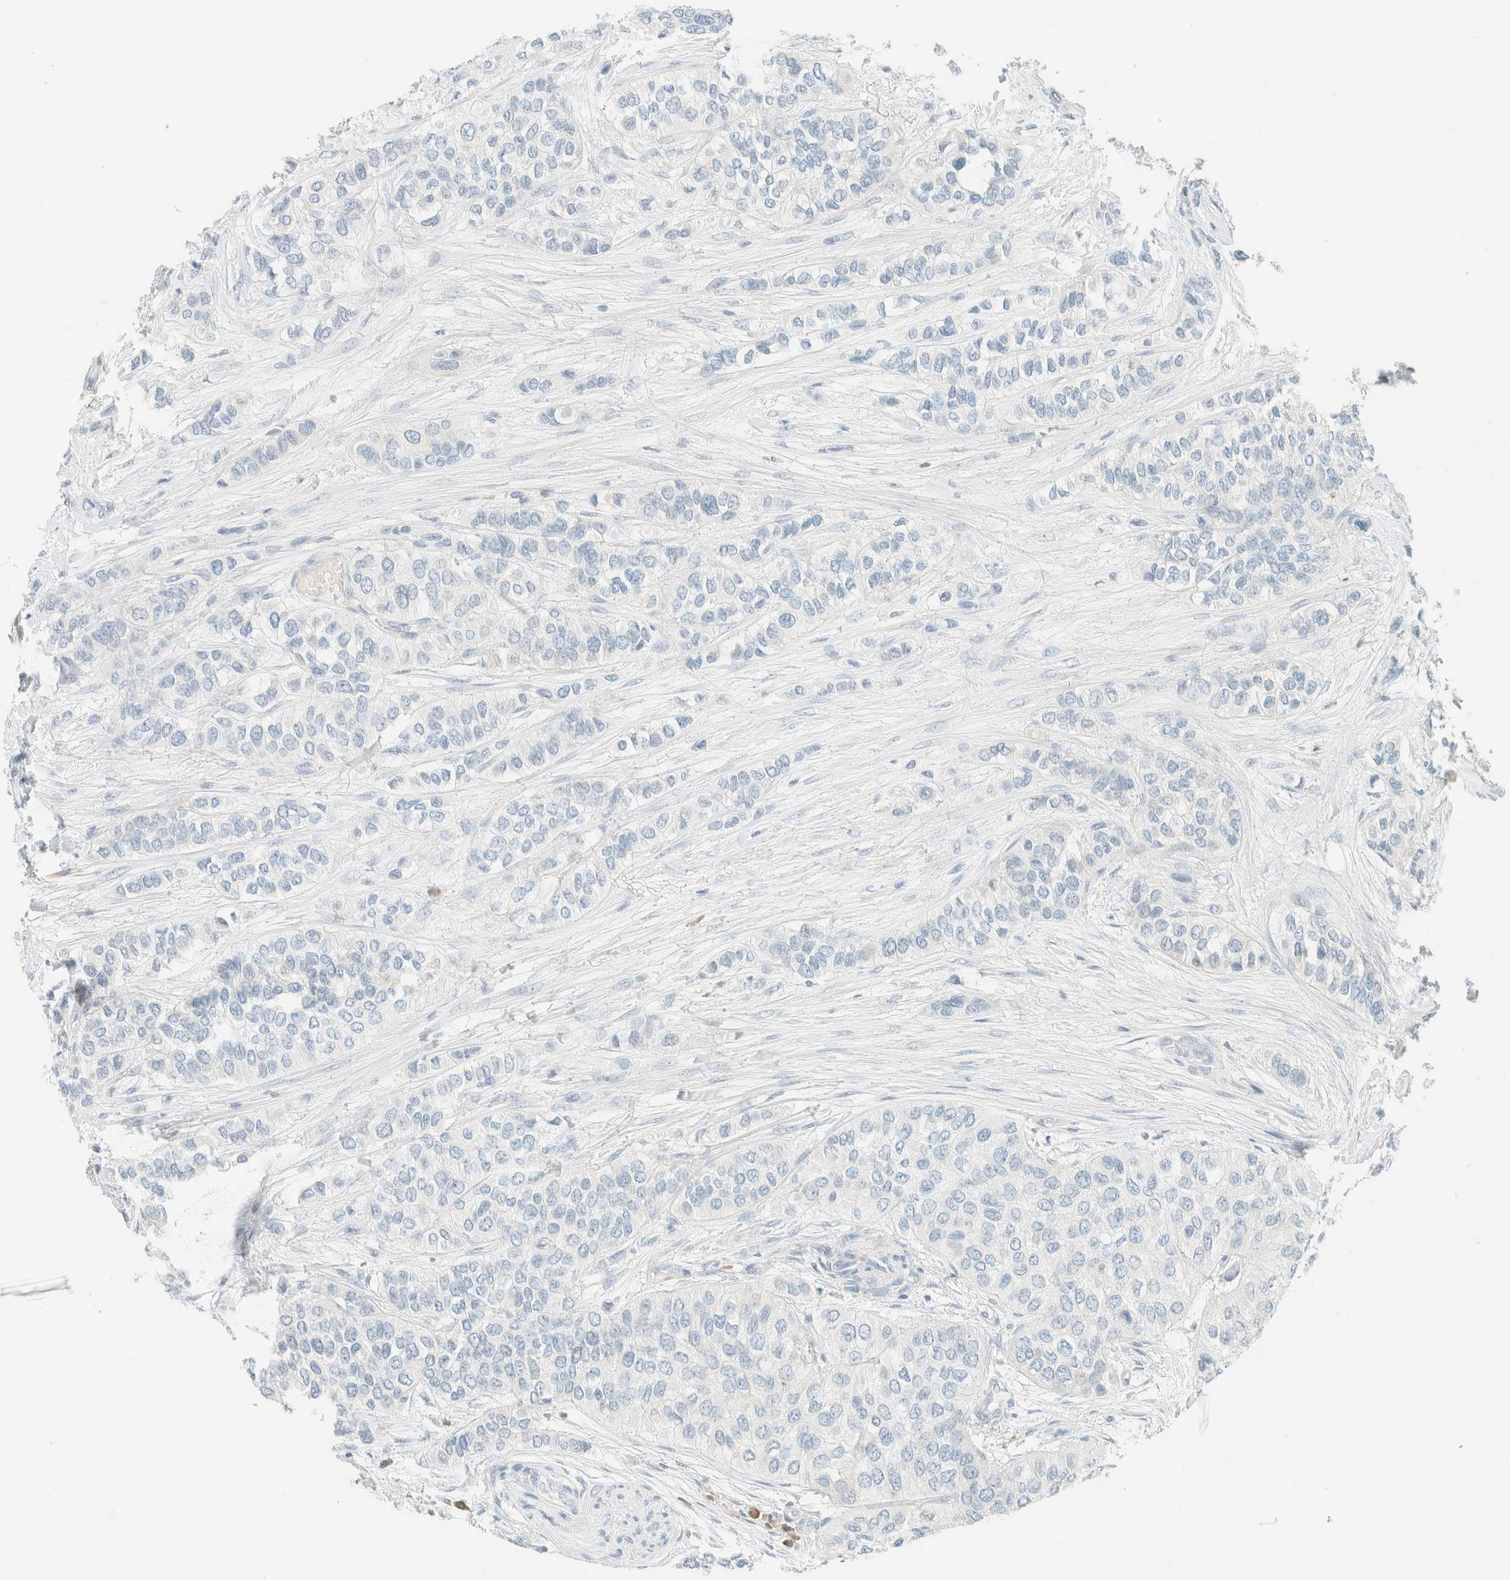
{"staining": {"intensity": "negative", "quantity": "none", "location": "none"}, "tissue": "urothelial cancer", "cell_type": "Tumor cells", "image_type": "cancer", "snomed": [{"axis": "morphology", "description": "Urothelial carcinoma, High grade"}, {"axis": "topography", "description": "Urinary bladder"}], "caption": "Tumor cells show no significant protein staining in urothelial cancer.", "gene": "GPA33", "patient": {"sex": "female", "age": 56}}